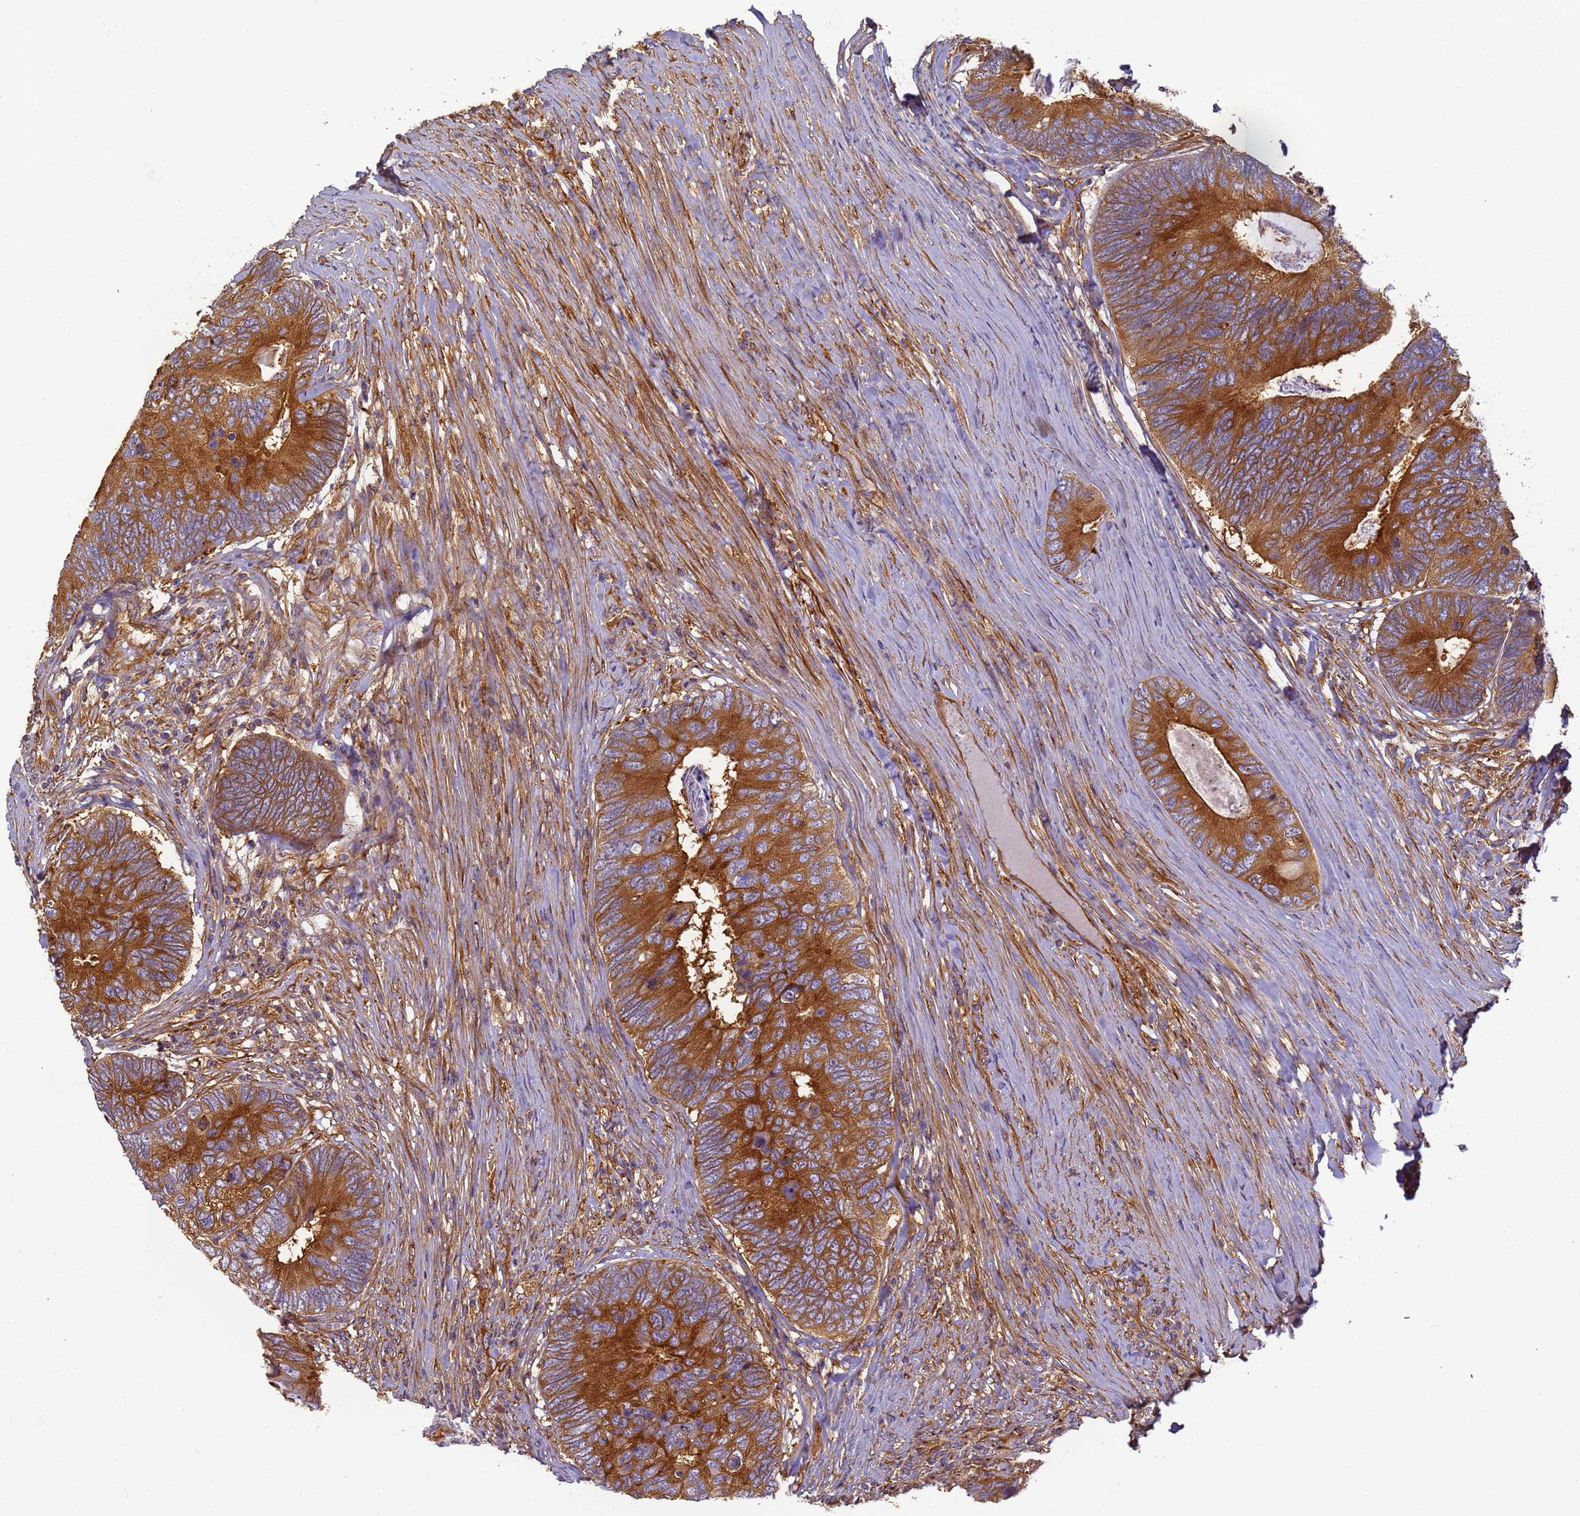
{"staining": {"intensity": "strong", "quantity": ">75%", "location": "cytoplasmic/membranous"}, "tissue": "colorectal cancer", "cell_type": "Tumor cells", "image_type": "cancer", "snomed": [{"axis": "morphology", "description": "Adenocarcinoma, NOS"}, {"axis": "topography", "description": "Colon"}], "caption": "This micrograph reveals immunohistochemistry (IHC) staining of colorectal cancer (adenocarcinoma), with high strong cytoplasmic/membranous expression in about >75% of tumor cells.", "gene": "DYNC1I2", "patient": {"sex": "female", "age": 67}}